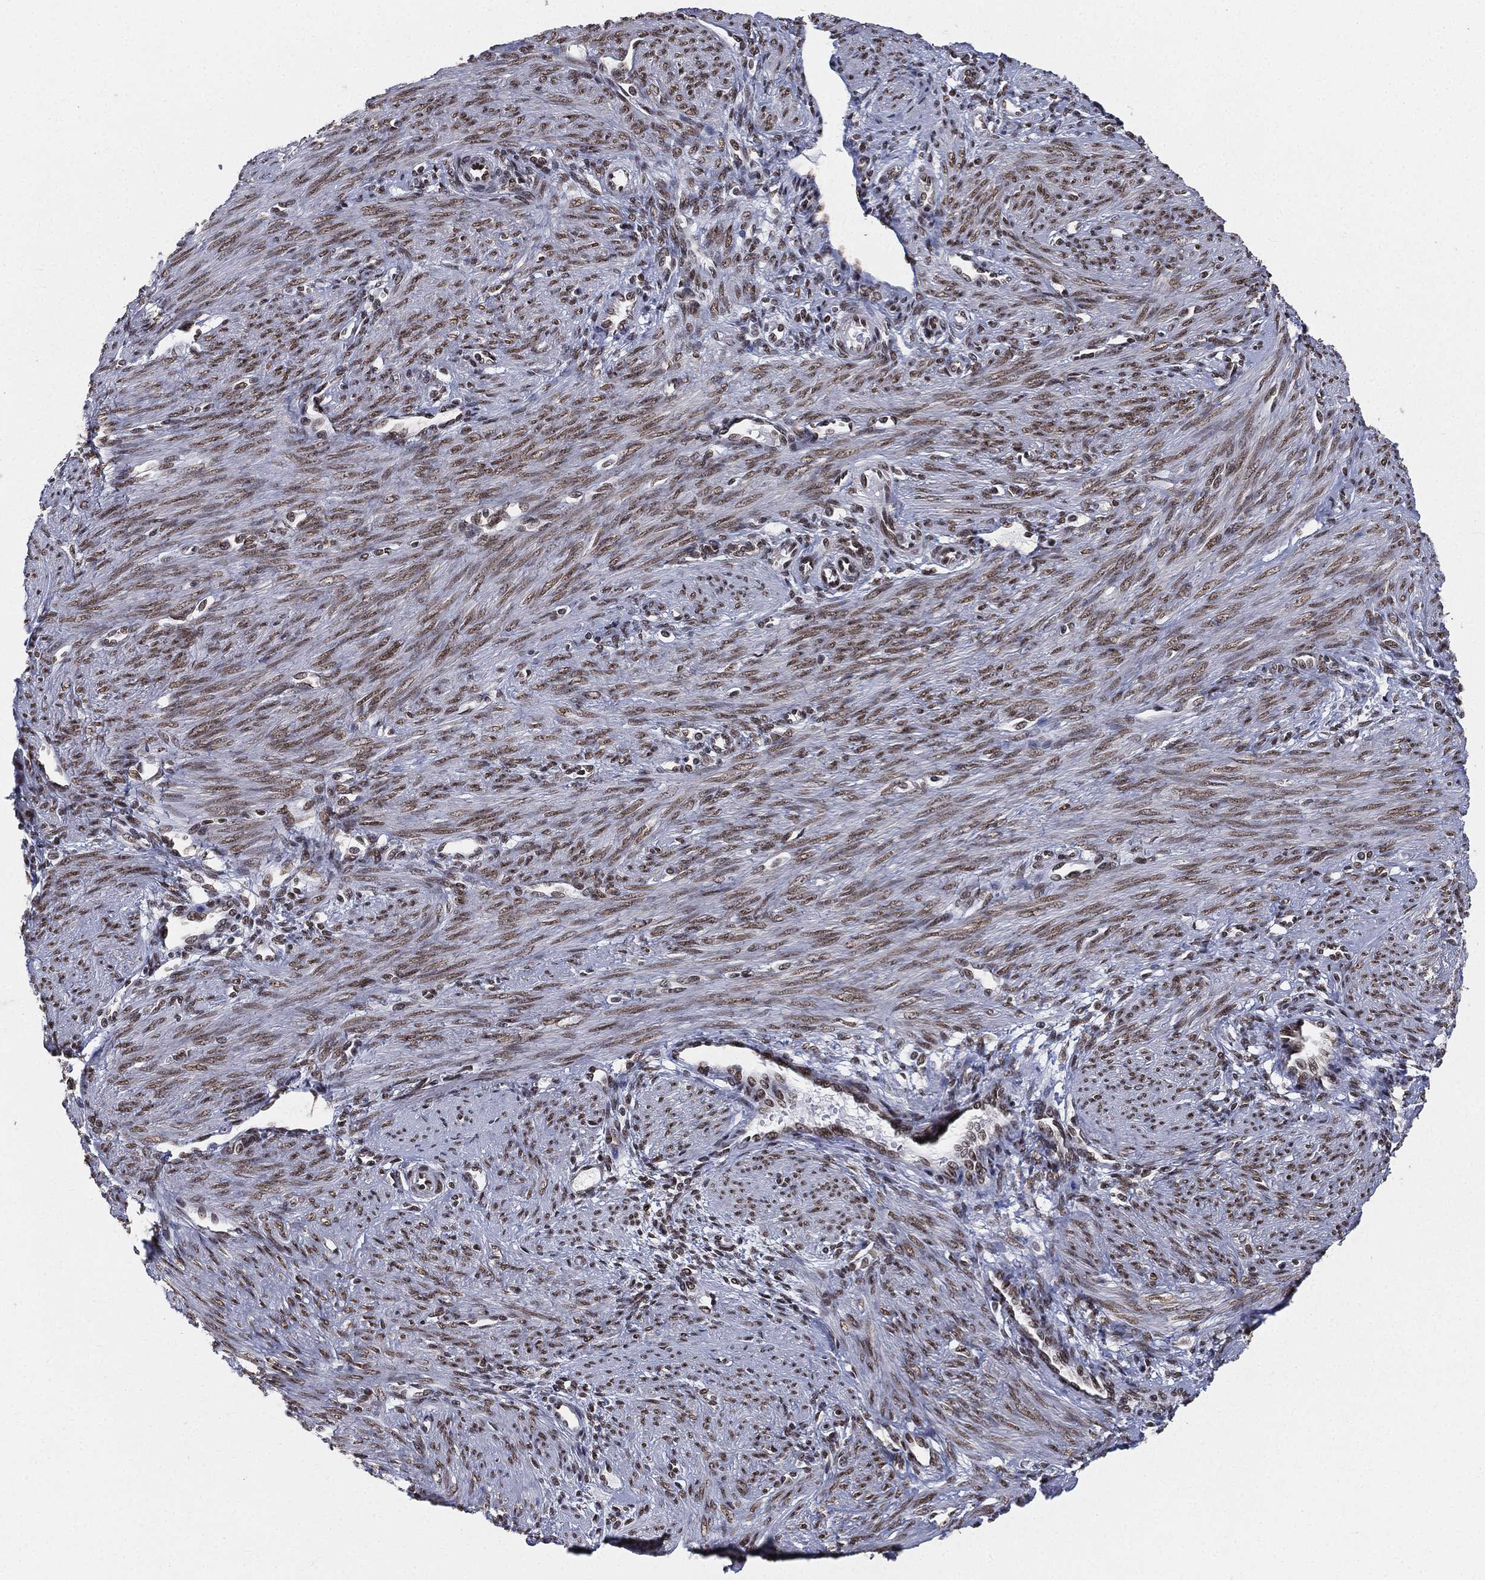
{"staining": {"intensity": "moderate", "quantity": "25%-75%", "location": "nuclear"}, "tissue": "endometrium", "cell_type": "Cells in endometrial stroma", "image_type": "normal", "snomed": [{"axis": "morphology", "description": "Normal tissue, NOS"}, {"axis": "topography", "description": "Endometrium"}], "caption": "Endometrium stained with a brown dye shows moderate nuclear positive staining in about 25%-75% of cells in endometrial stroma.", "gene": "FUBP3", "patient": {"sex": "female", "age": 39}}